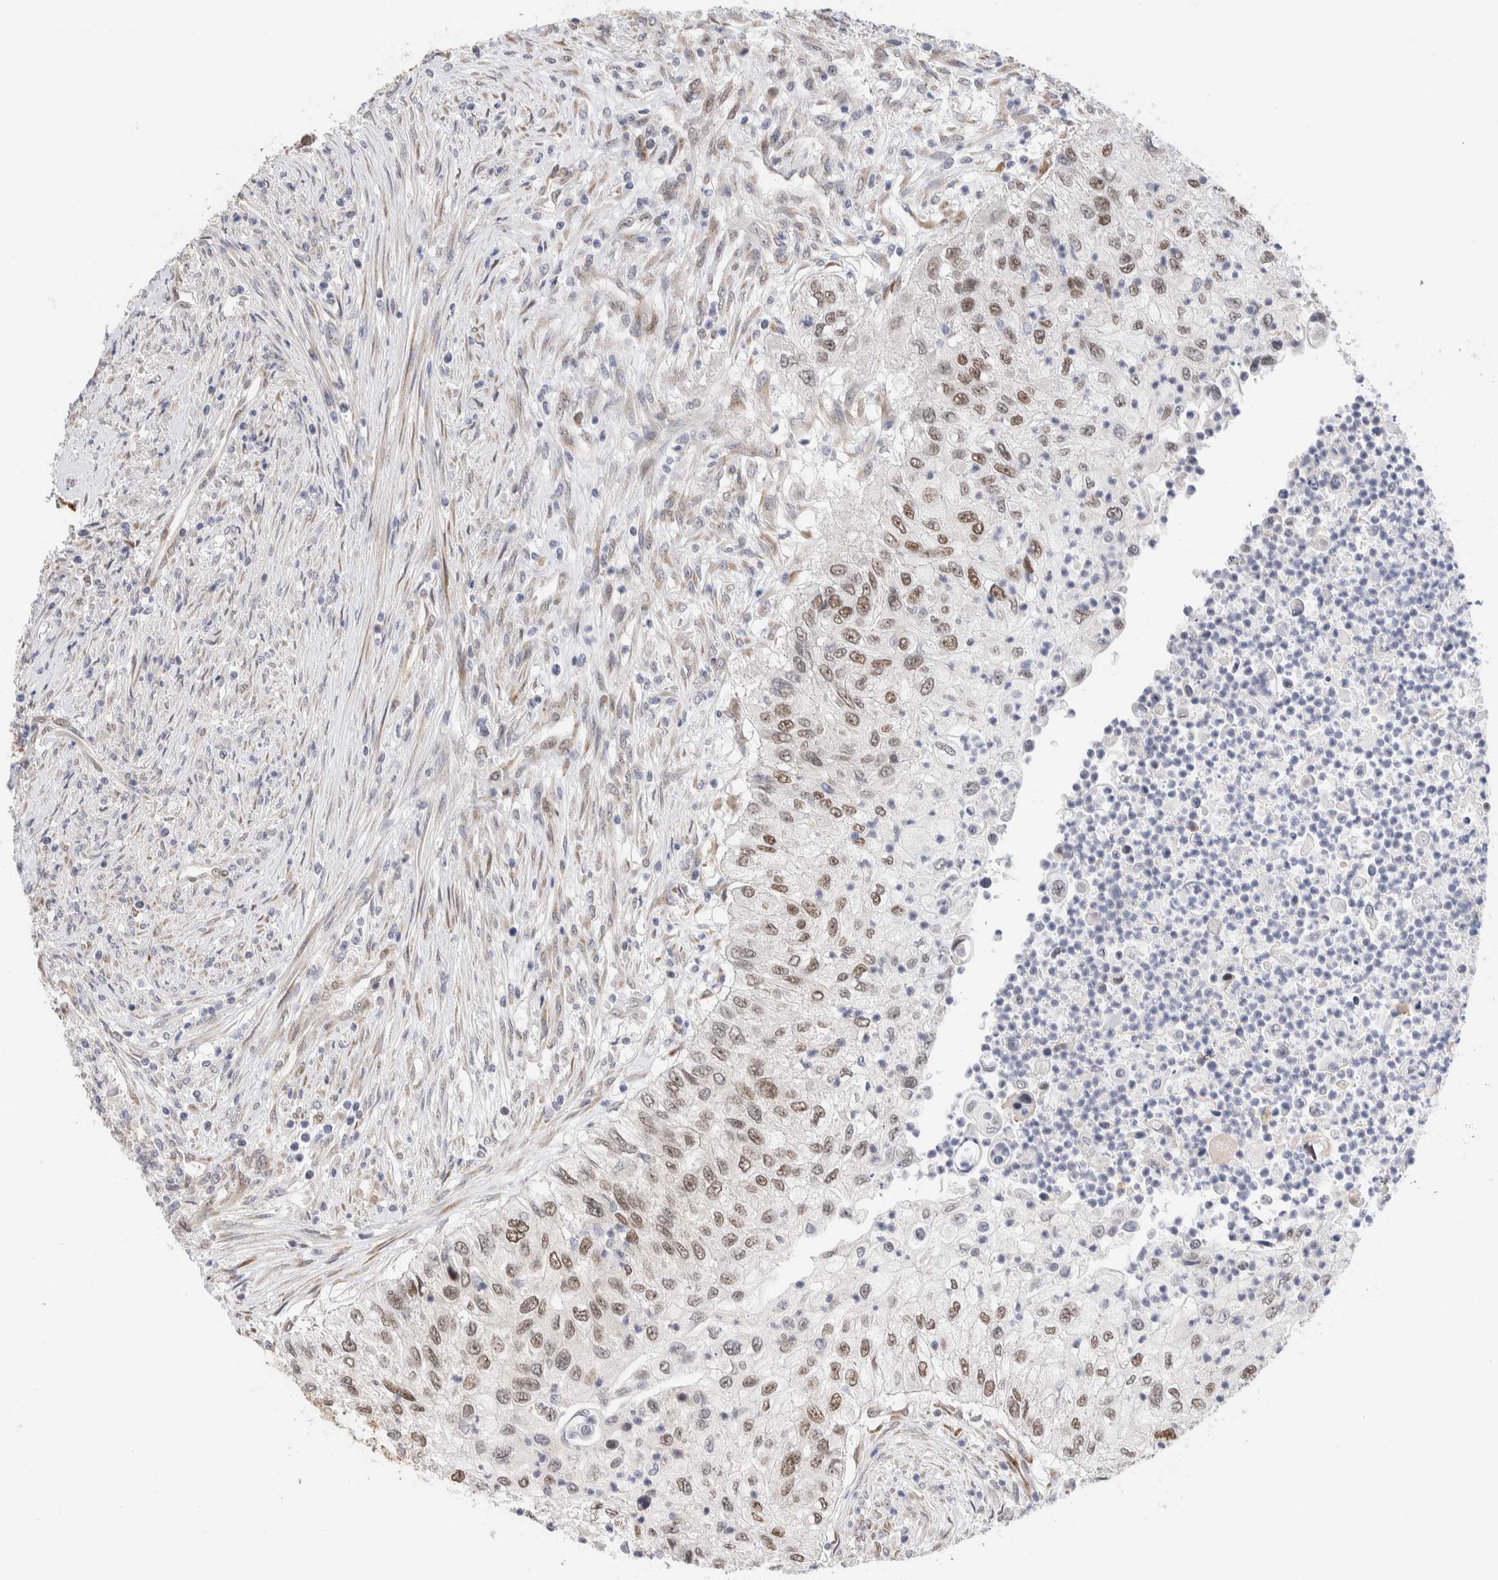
{"staining": {"intensity": "weak", "quantity": "25%-75%", "location": "nuclear"}, "tissue": "urothelial cancer", "cell_type": "Tumor cells", "image_type": "cancer", "snomed": [{"axis": "morphology", "description": "Urothelial carcinoma, High grade"}, {"axis": "topography", "description": "Urinary bladder"}], "caption": "Urothelial carcinoma (high-grade) was stained to show a protein in brown. There is low levels of weak nuclear positivity in about 25%-75% of tumor cells. Using DAB (brown) and hematoxylin (blue) stains, captured at high magnification using brightfield microscopy.", "gene": "NSMAF", "patient": {"sex": "female", "age": 60}}